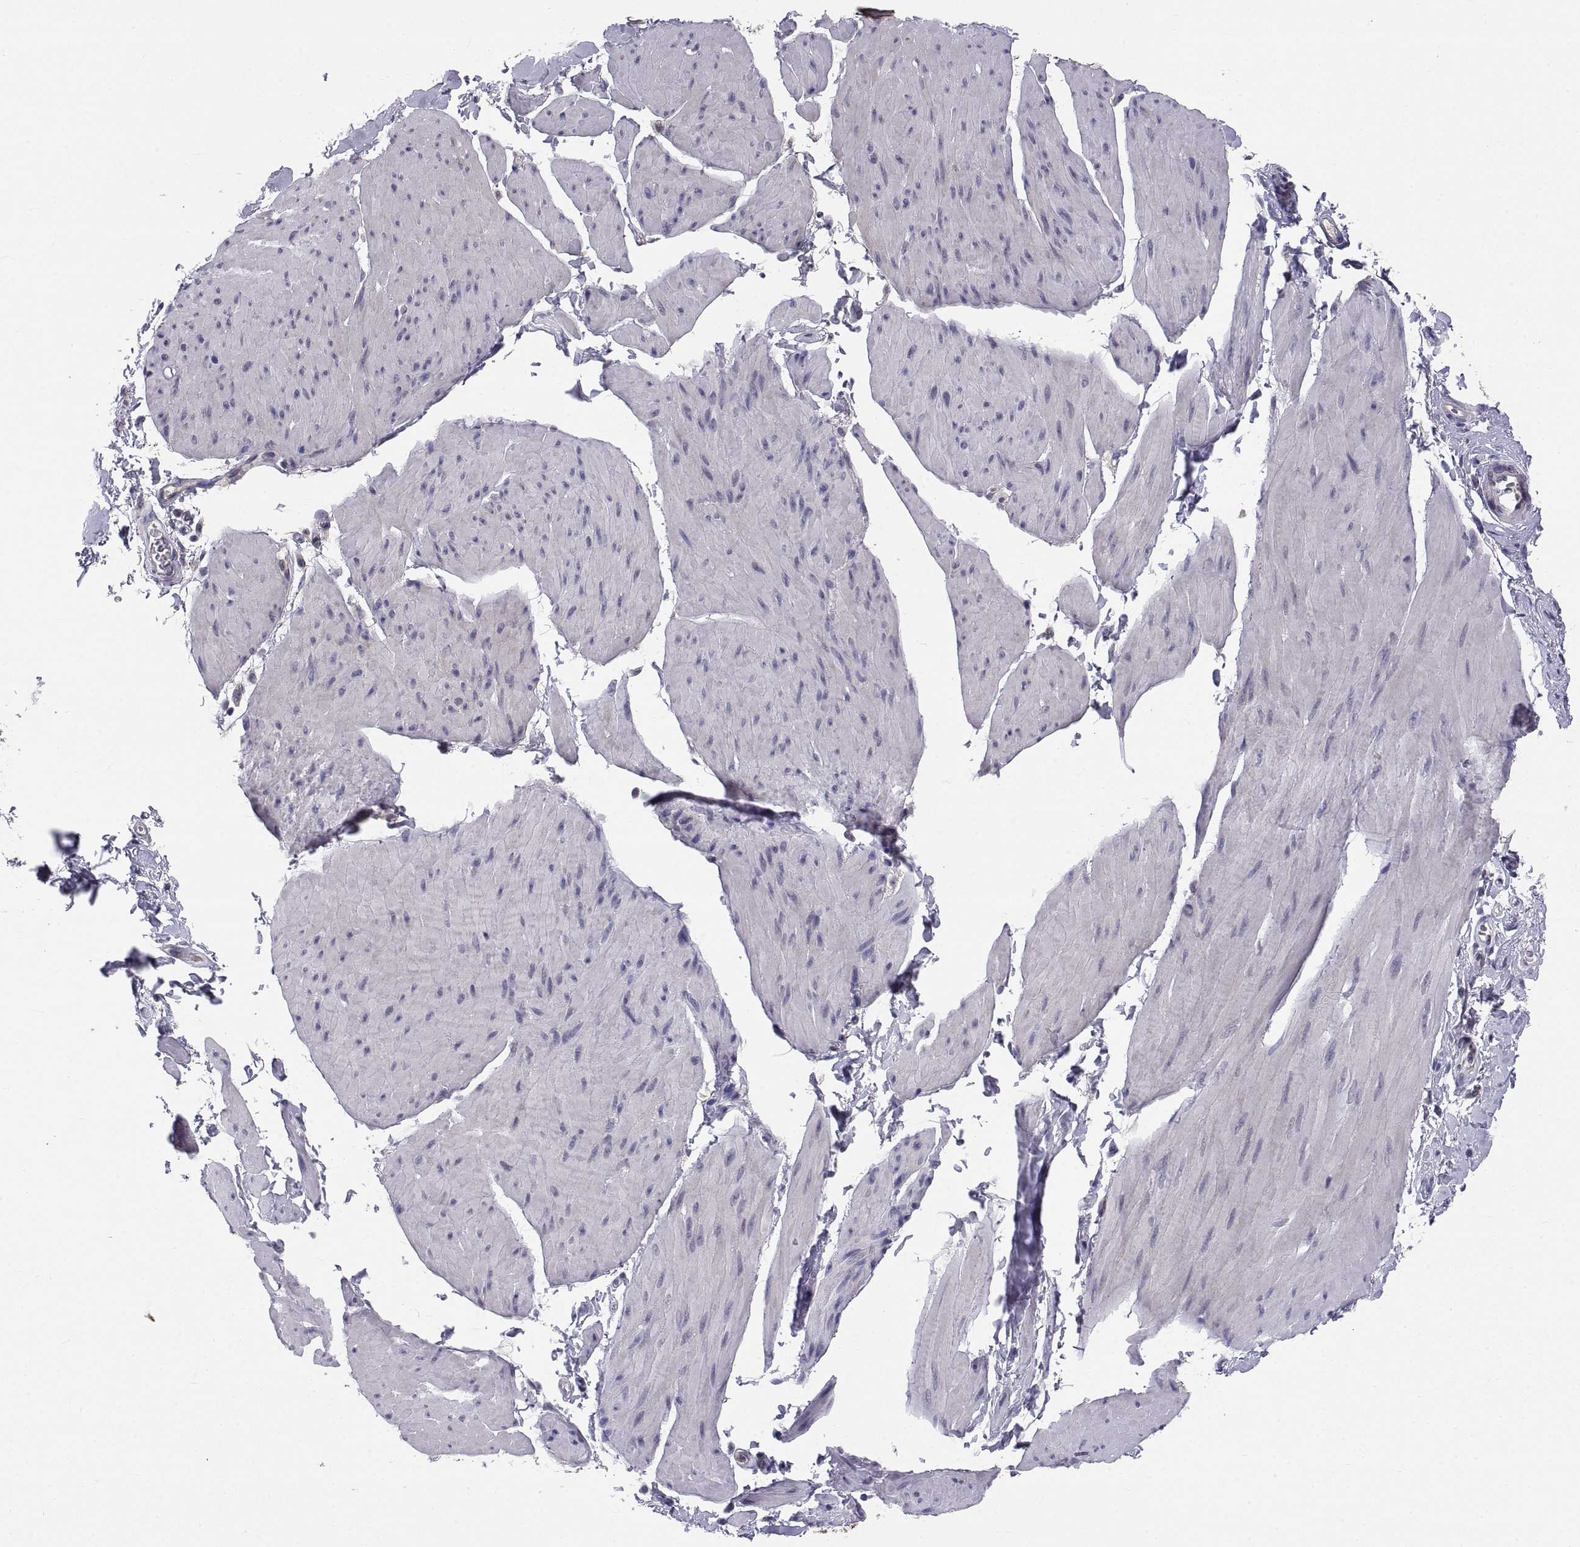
{"staining": {"intensity": "negative", "quantity": "none", "location": "none"}, "tissue": "smooth muscle", "cell_type": "Smooth muscle cells", "image_type": "normal", "snomed": [{"axis": "morphology", "description": "Normal tissue, NOS"}, {"axis": "topography", "description": "Adipose tissue"}, {"axis": "topography", "description": "Smooth muscle"}, {"axis": "topography", "description": "Peripheral nerve tissue"}], "caption": "There is no significant staining in smooth muscle cells of smooth muscle. (DAB (3,3'-diaminobenzidine) IHC, high magnification).", "gene": "PKP1", "patient": {"sex": "male", "age": 83}}